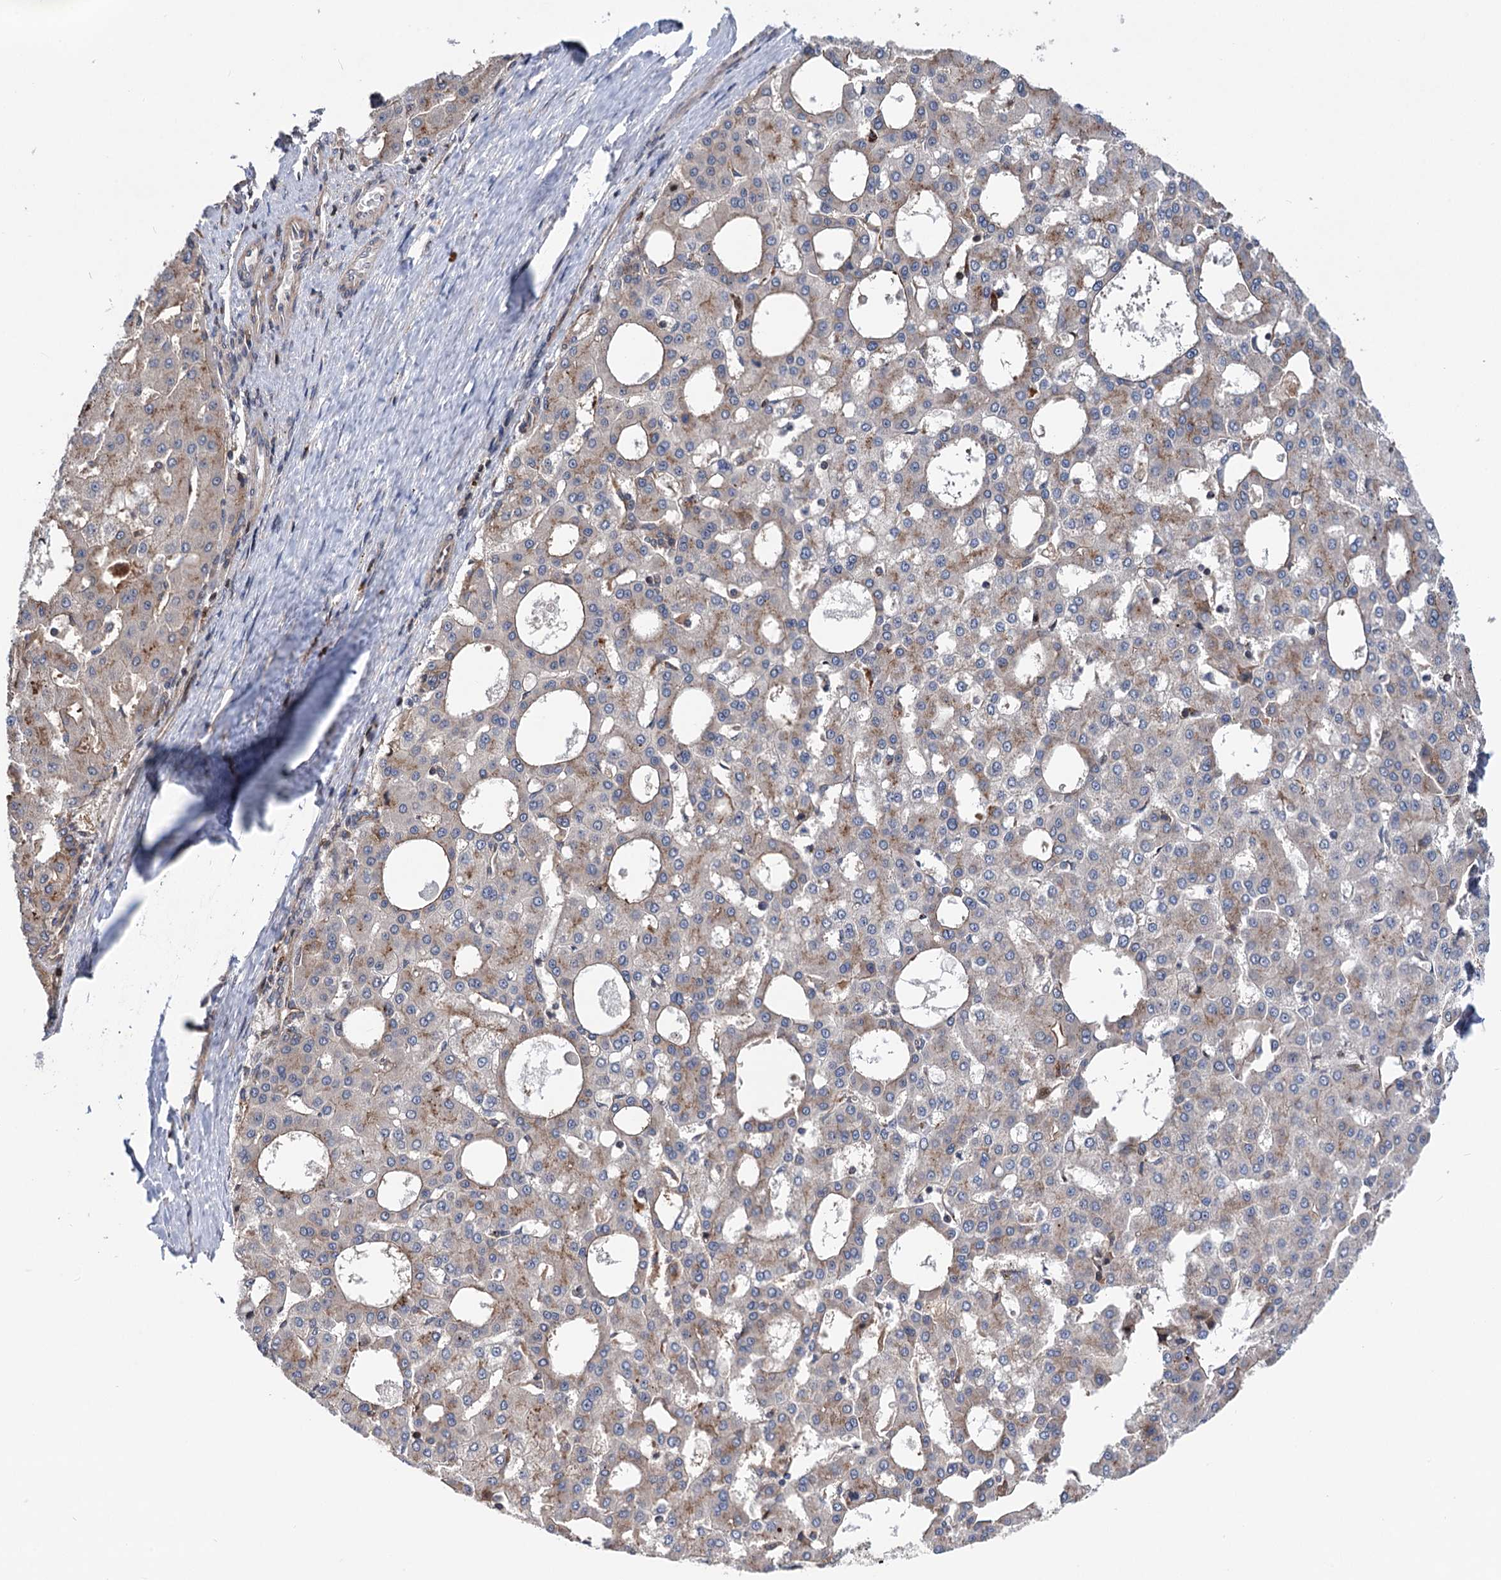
{"staining": {"intensity": "weak", "quantity": "25%-75%", "location": "cytoplasmic/membranous"}, "tissue": "liver cancer", "cell_type": "Tumor cells", "image_type": "cancer", "snomed": [{"axis": "morphology", "description": "Carcinoma, Hepatocellular, NOS"}, {"axis": "topography", "description": "Liver"}], "caption": "Immunohistochemistry (IHC) micrograph of neoplastic tissue: human hepatocellular carcinoma (liver) stained using immunohistochemistry (IHC) reveals low levels of weak protein expression localized specifically in the cytoplasmic/membranous of tumor cells, appearing as a cytoplasmic/membranous brown color.", "gene": "UBR1", "patient": {"sex": "male", "age": 47}}